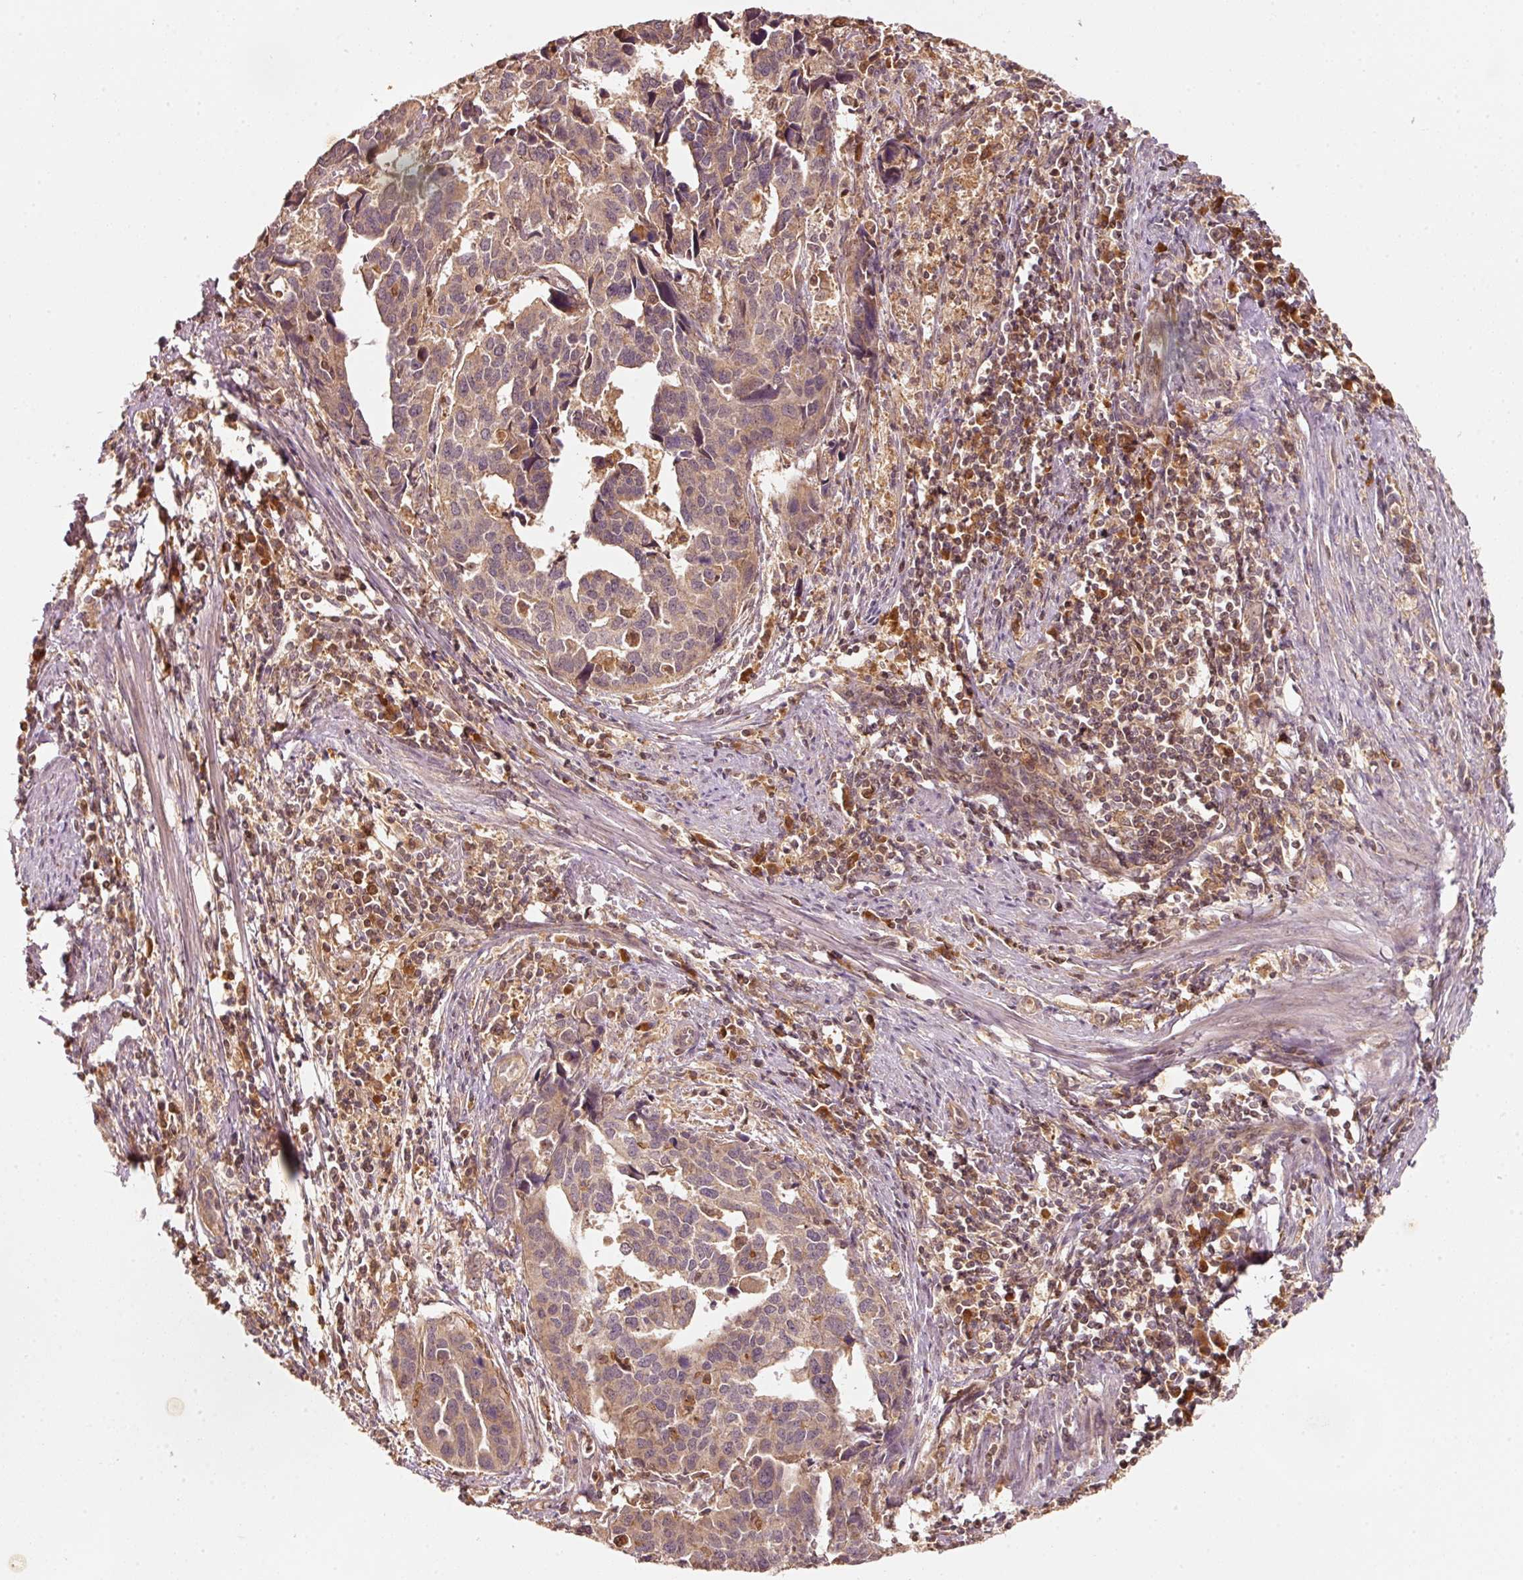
{"staining": {"intensity": "weak", "quantity": "25%-75%", "location": "cytoplasmic/membranous"}, "tissue": "endometrial cancer", "cell_type": "Tumor cells", "image_type": "cancer", "snomed": [{"axis": "morphology", "description": "Adenocarcinoma, NOS"}, {"axis": "topography", "description": "Endometrium"}], "caption": "IHC photomicrograph of neoplastic tissue: human adenocarcinoma (endometrial) stained using immunohistochemistry (IHC) demonstrates low levels of weak protein expression localized specifically in the cytoplasmic/membranous of tumor cells, appearing as a cytoplasmic/membranous brown color.", "gene": "RRAS2", "patient": {"sex": "female", "age": 73}}